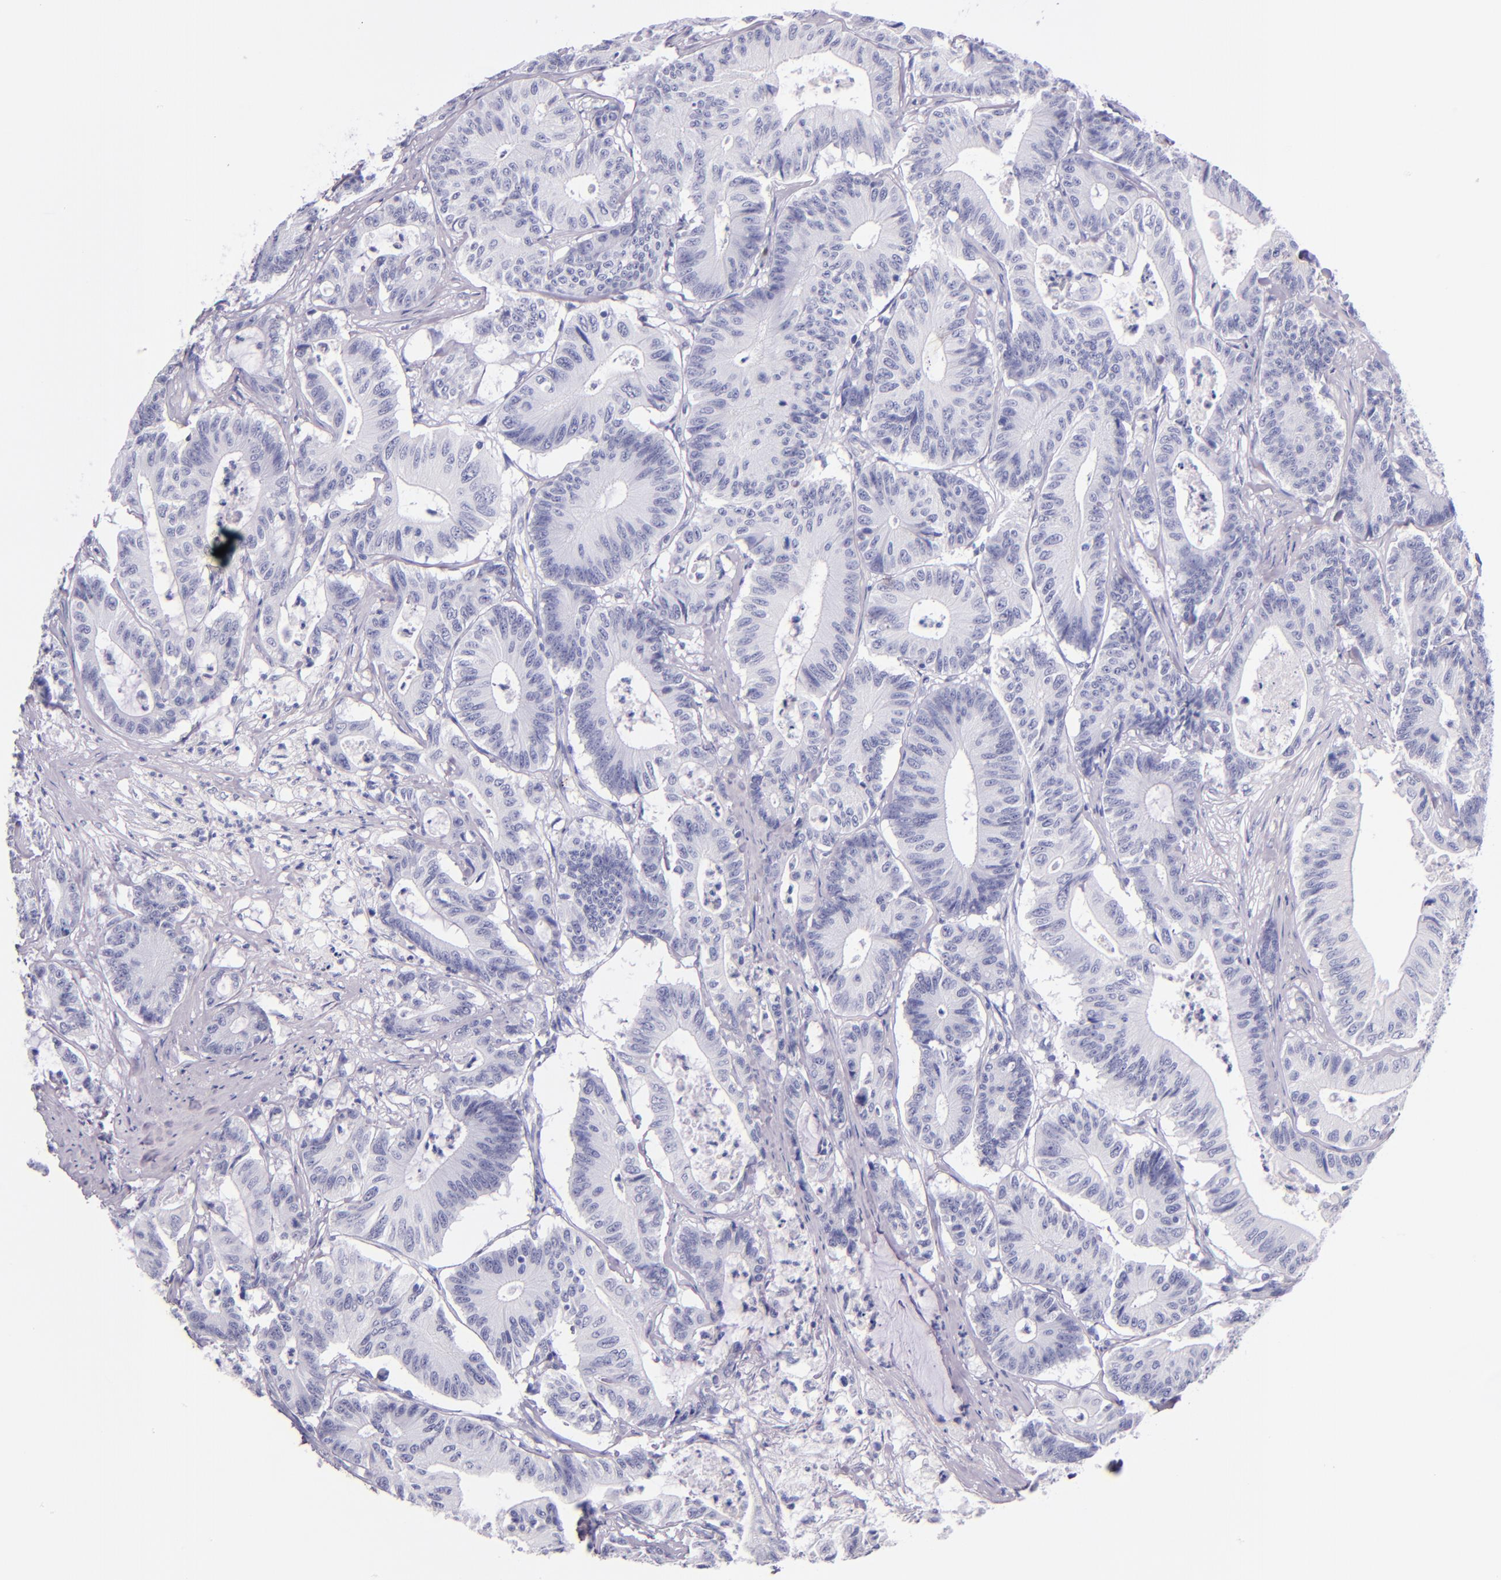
{"staining": {"intensity": "negative", "quantity": "none", "location": "none"}, "tissue": "colorectal cancer", "cell_type": "Tumor cells", "image_type": "cancer", "snomed": [{"axis": "morphology", "description": "Adenocarcinoma, NOS"}, {"axis": "topography", "description": "Colon"}], "caption": "An image of colorectal adenocarcinoma stained for a protein displays no brown staining in tumor cells.", "gene": "IRF4", "patient": {"sex": "female", "age": 84}}